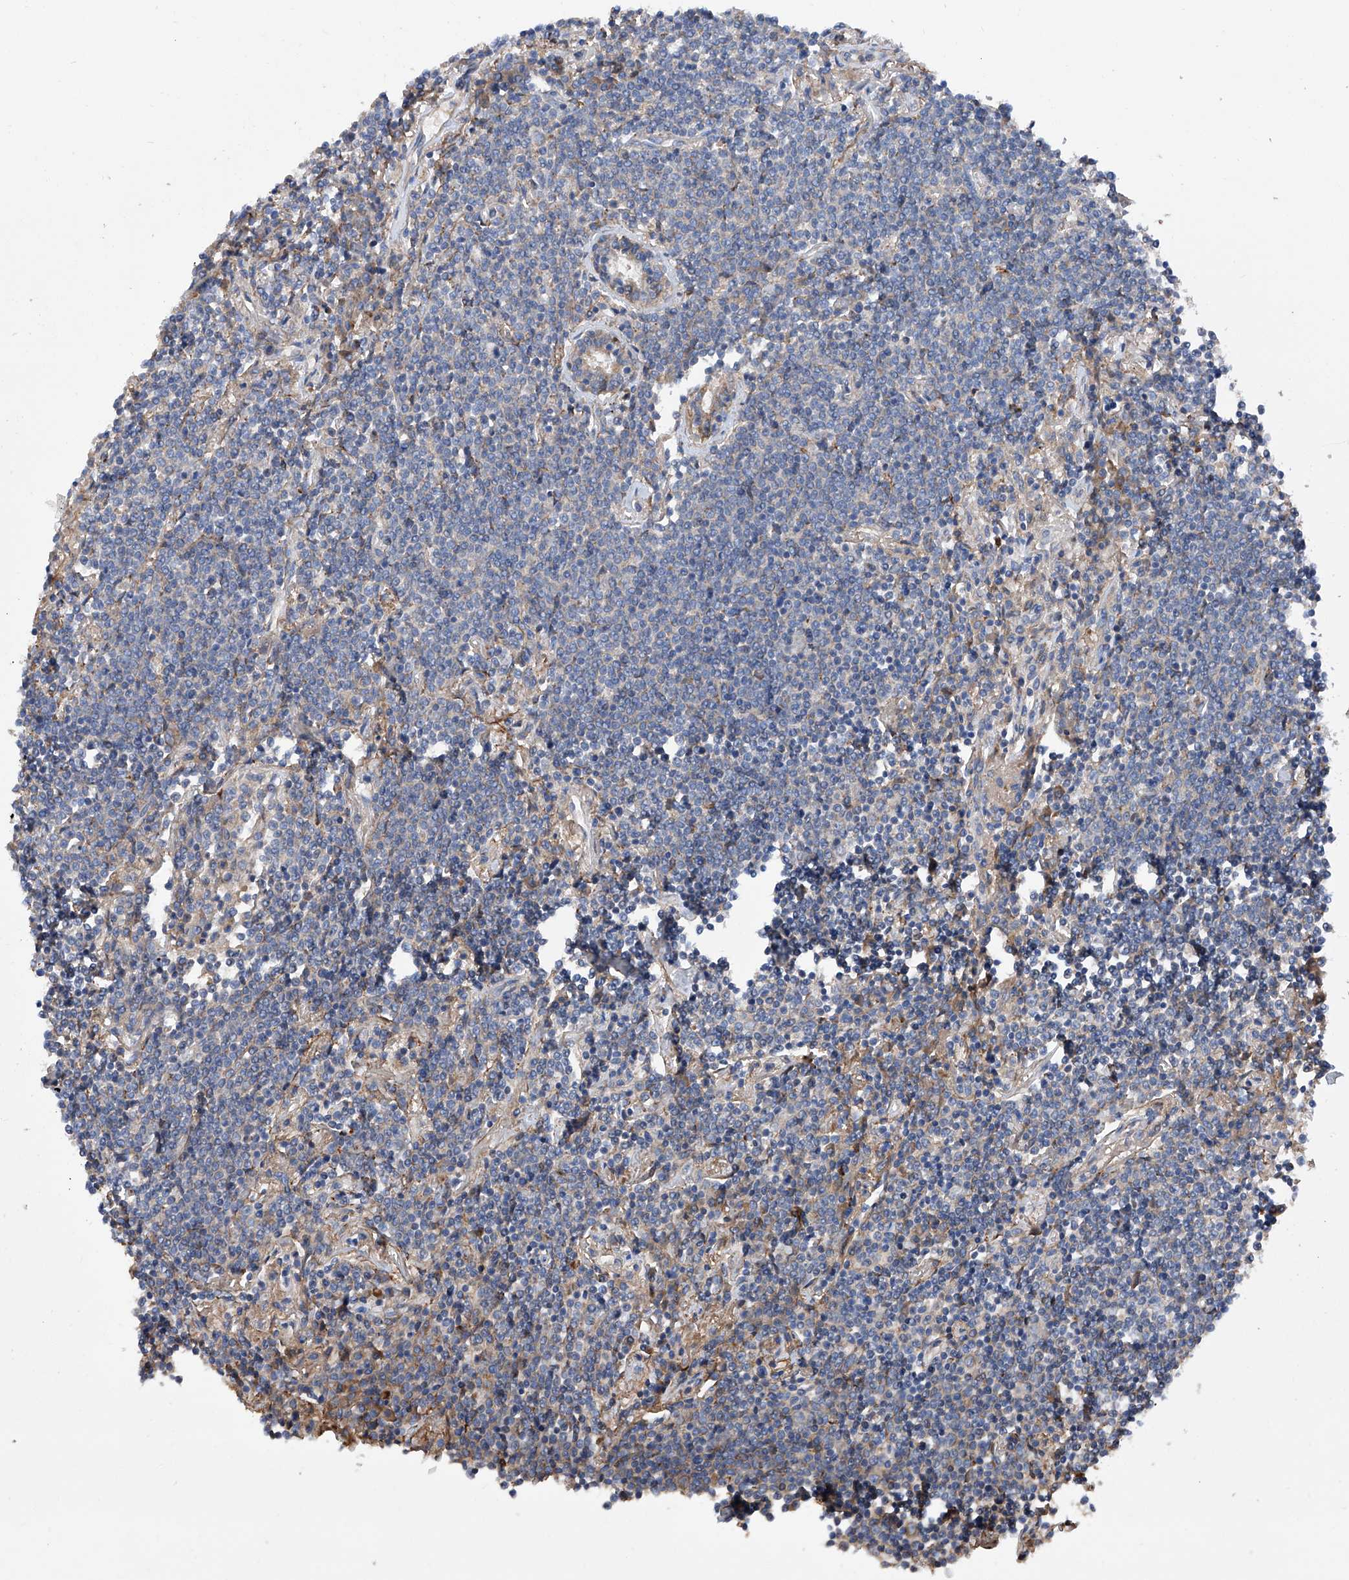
{"staining": {"intensity": "weak", "quantity": "25%-75%", "location": "cytoplasmic/membranous"}, "tissue": "lymphoma", "cell_type": "Tumor cells", "image_type": "cancer", "snomed": [{"axis": "morphology", "description": "Malignant lymphoma, non-Hodgkin's type, Low grade"}, {"axis": "topography", "description": "Lung"}], "caption": "This is an image of immunohistochemistry (IHC) staining of lymphoma, which shows weak positivity in the cytoplasmic/membranous of tumor cells.", "gene": "INPP5B", "patient": {"sex": "female", "age": 71}}